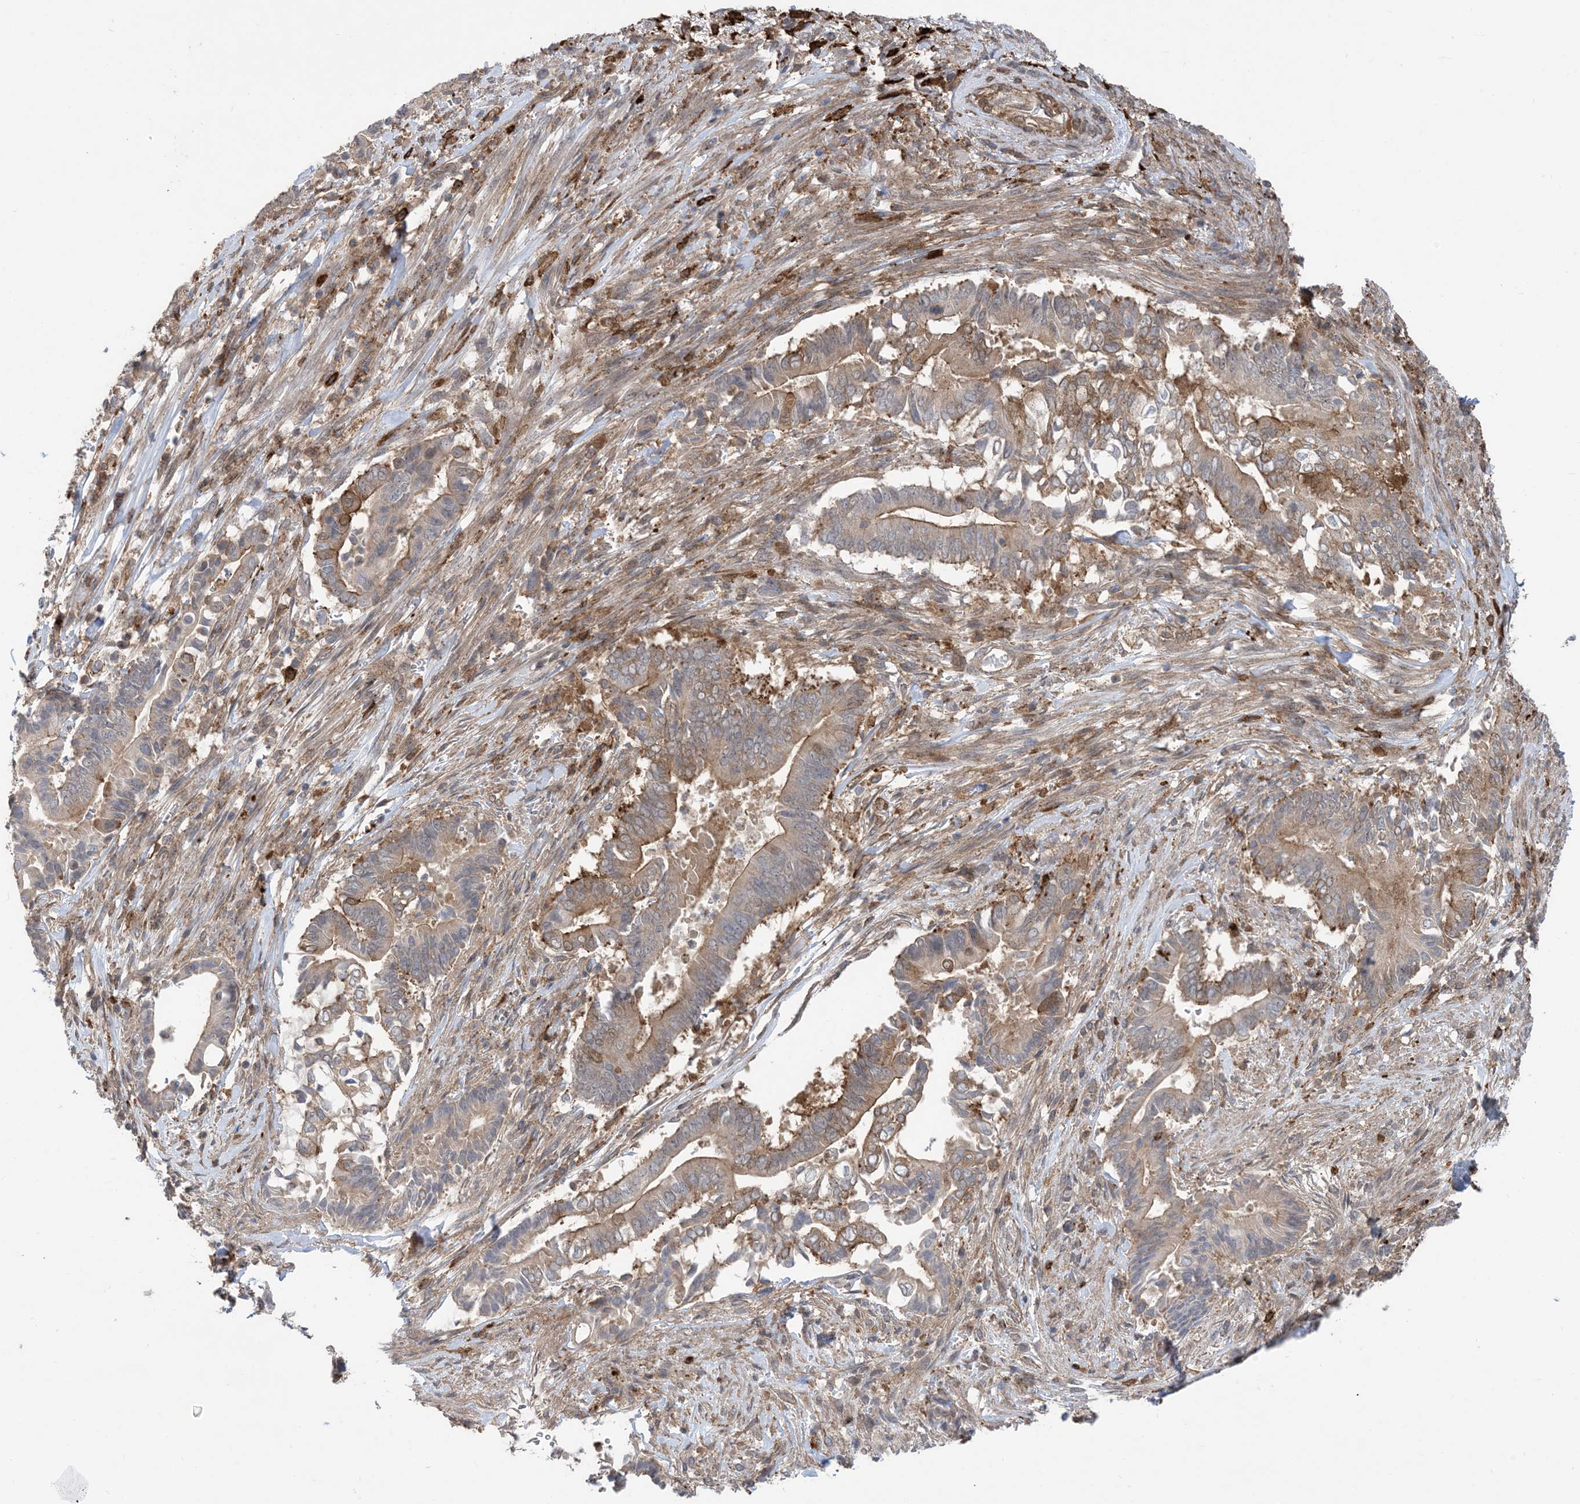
{"staining": {"intensity": "moderate", "quantity": "25%-75%", "location": "cytoplasmic/membranous"}, "tissue": "pancreatic cancer", "cell_type": "Tumor cells", "image_type": "cancer", "snomed": [{"axis": "morphology", "description": "Adenocarcinoma, NOS"}, {"axis": "topography", "description": "Pancreas"}], "caption": "The micrograph reveals staining of pancreatic adenocarcinoma, revealing moderate cytoplasmic/membranous protein staining (brown color) within tumor cells.", "gene": "HS1BP3", "patient": {"sex": "male", "age": 68}}